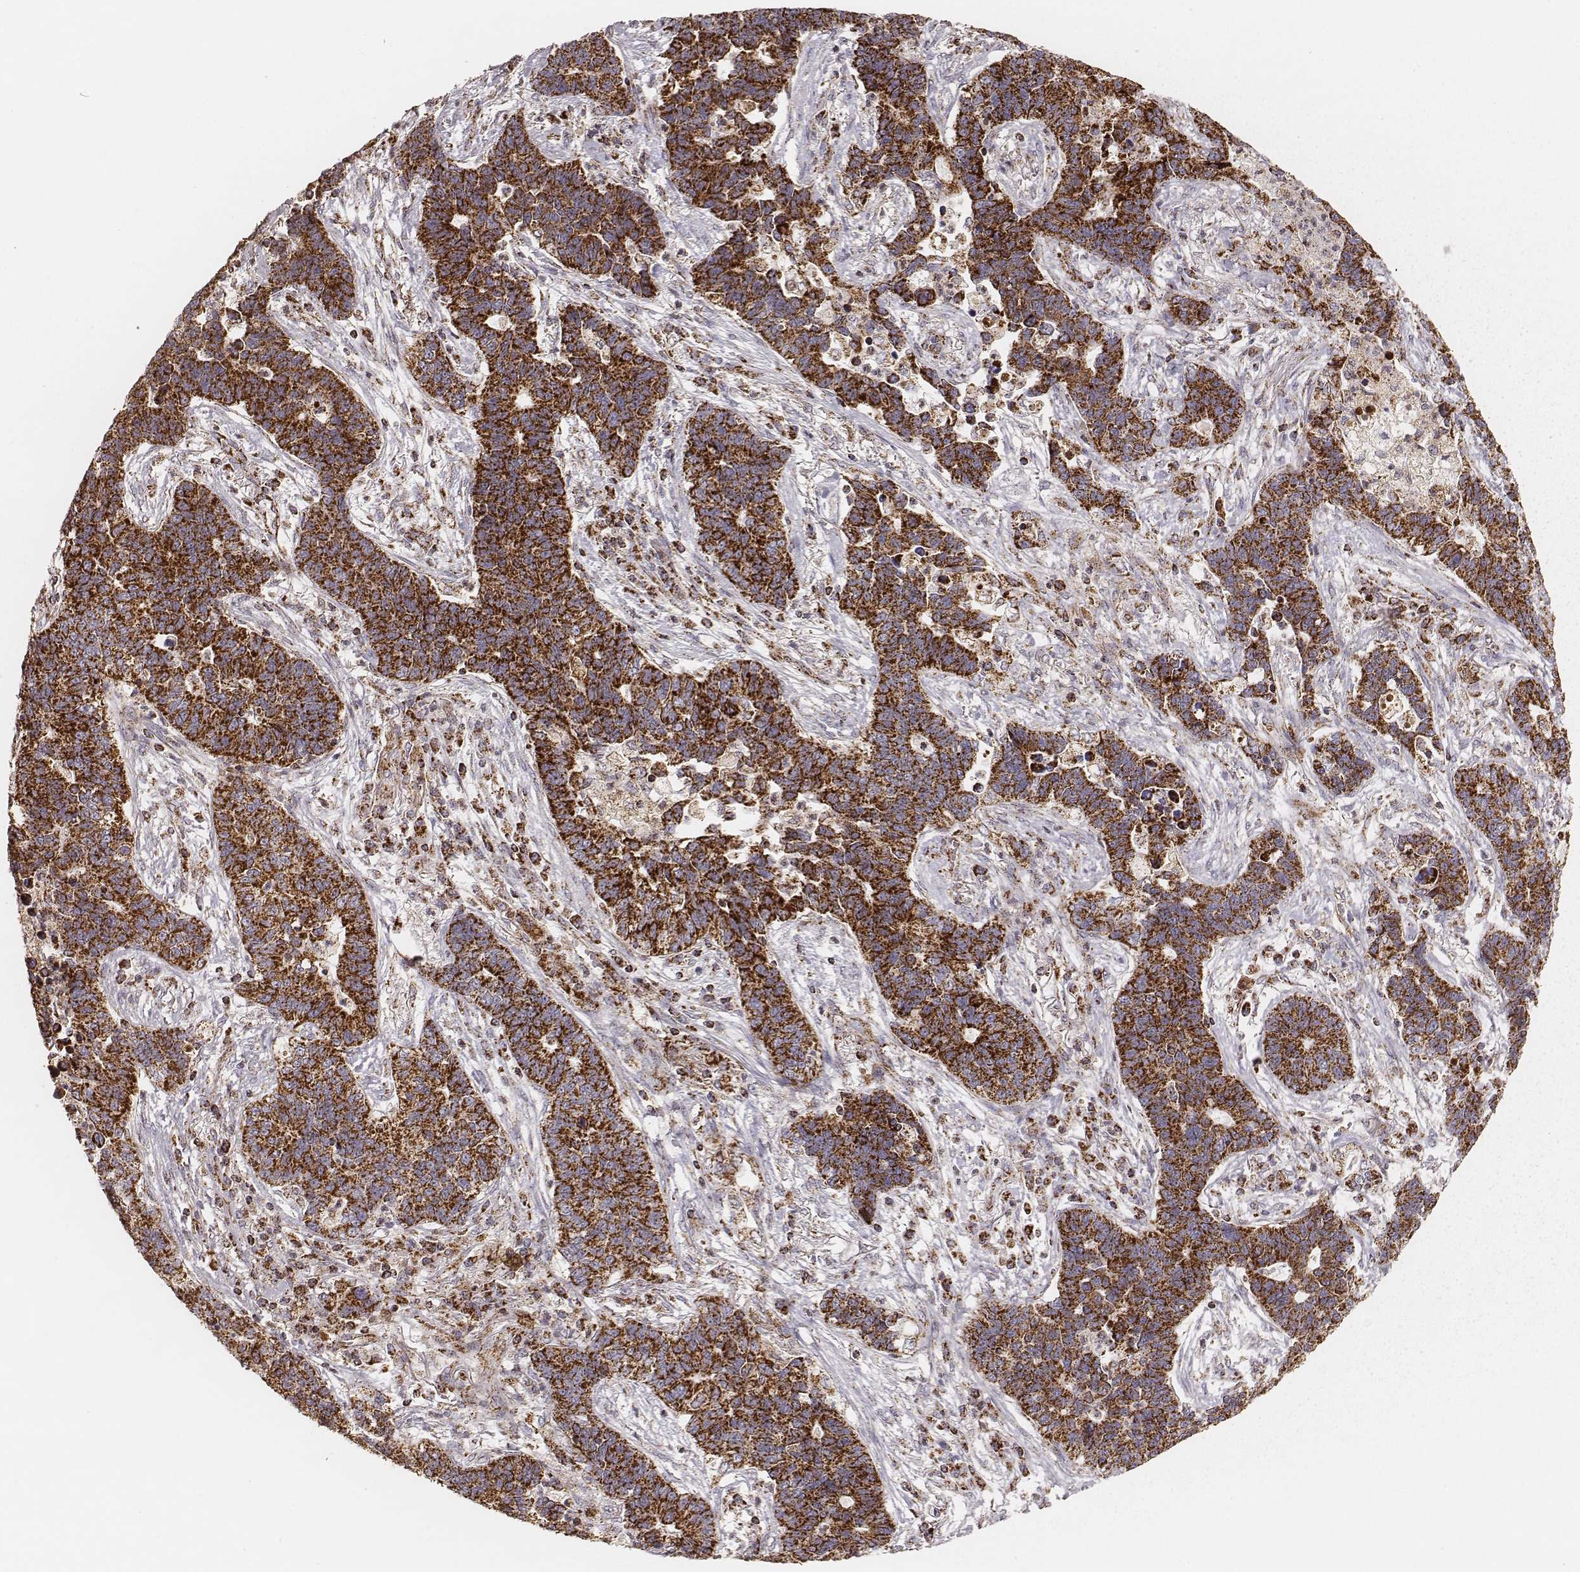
{"staining": {"intensity": "strong", "quantity": ">75%", "location": "cytoplasmic/membranous"}, "tissue": "lung cancer", "cell_type": "Tumor cells", "image_type": "cancer", "snomed": [{"axis": "morphology", "description": "Adenocarcinoma, NOS"}, {"axis": "topography", "description": "Lung"}], "caption": "Human lung cancer (adenocarcinoma) stained with a protein marker displays strong staining in tumor cells.", "gene": "CS", "patient": {"sex": "female", "age": 57}}